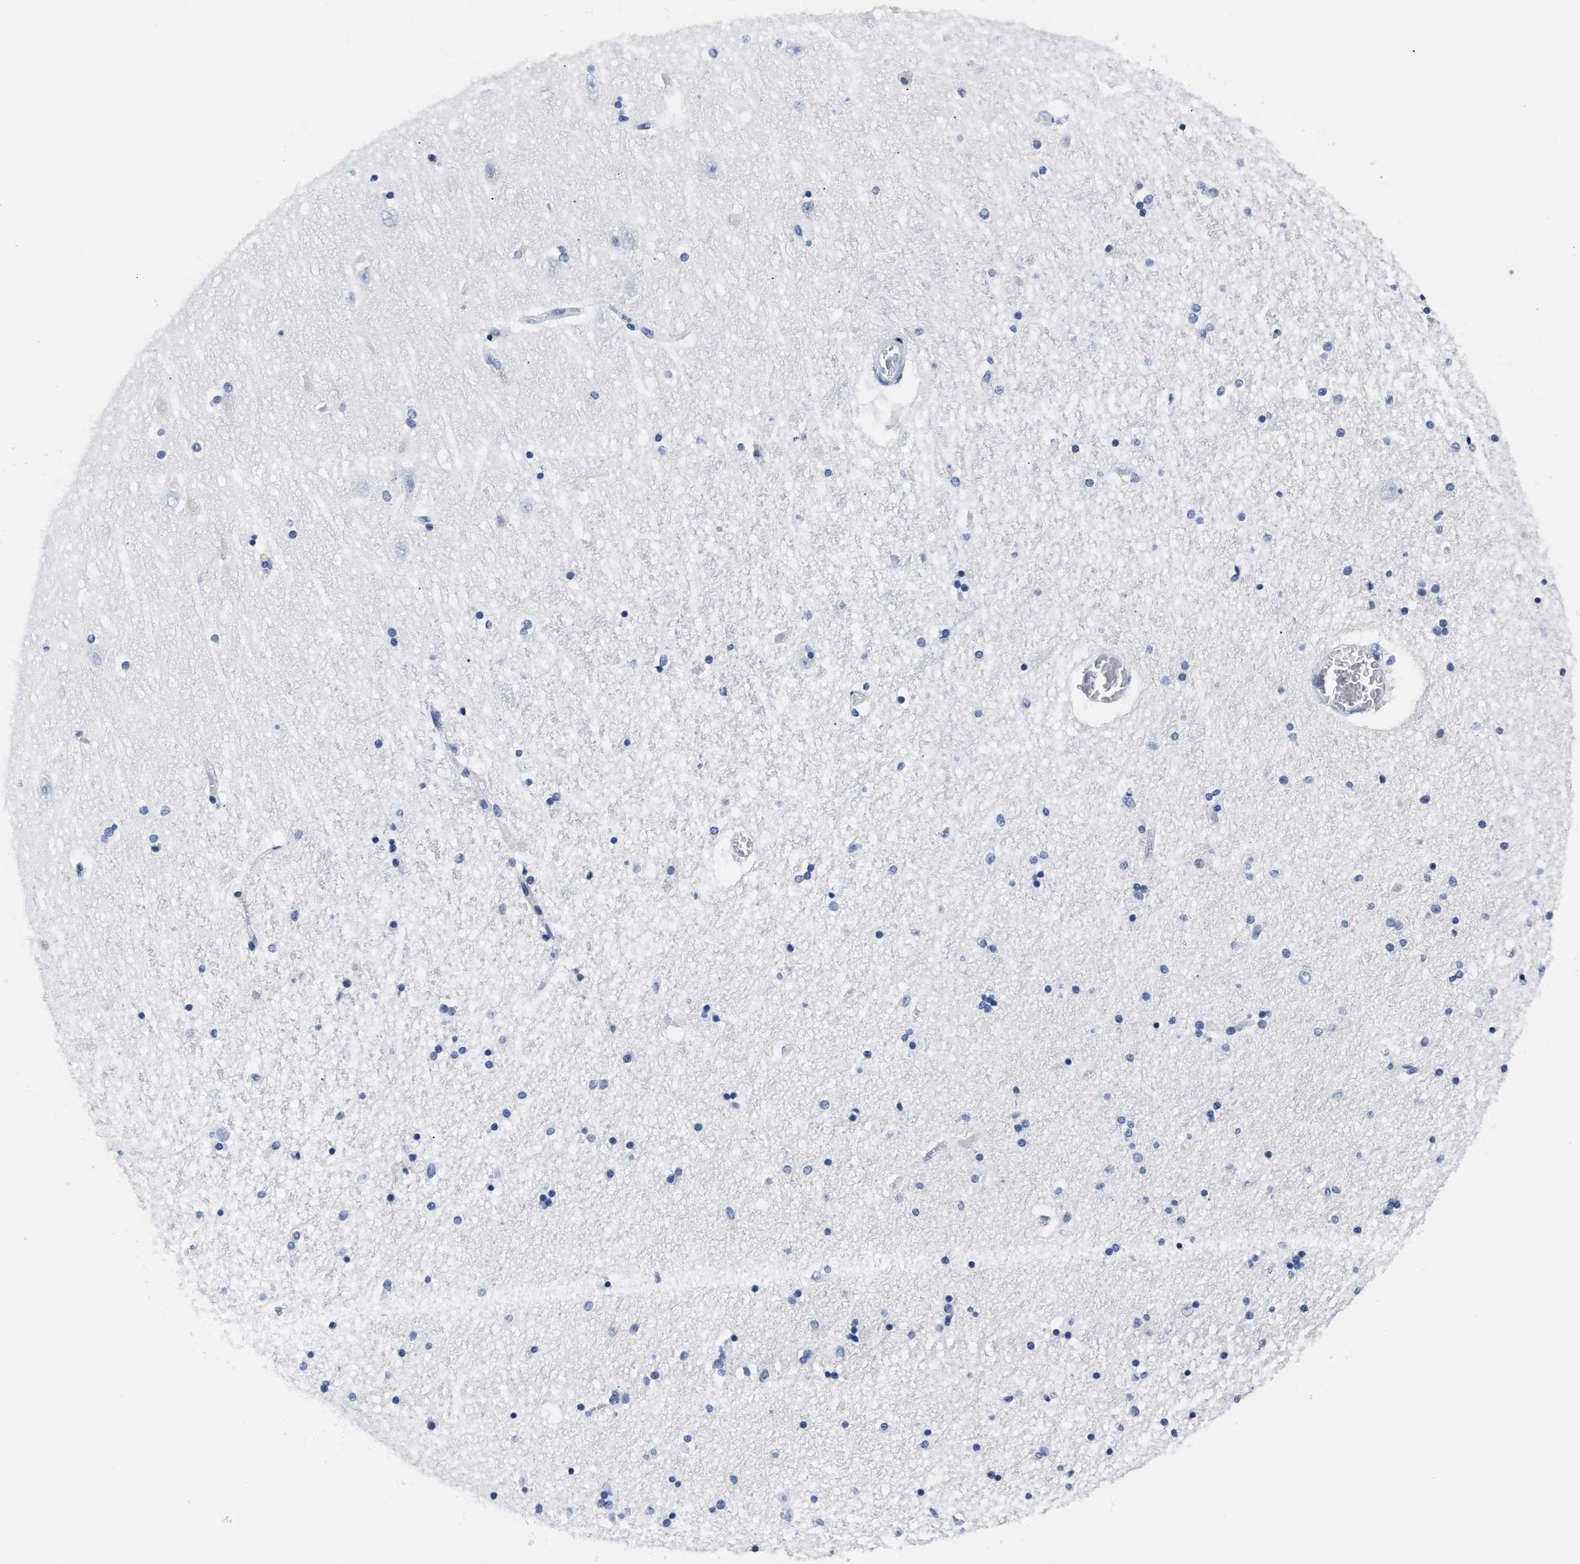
{"staining": {"intensity": "negative", "quantity": "none", "location": "none"}, "tissue": "hippocampus", "cell_type": "Glial cells", "image_type": "normal", "snomed": [{"axis": "morphology", "description": "Normal tissue, NOS"}, {"axis": "topography", "description": "Hippocampus"}], "caption": "IHC micrograph of unremarkable hippocampus: human hippocampus stained with DAB (3,3'-diaminobenzidine) reveals no significant protein staining in glial cells.", "gene": "ALPG", "patient": {"sex": "female", "age": 54}}